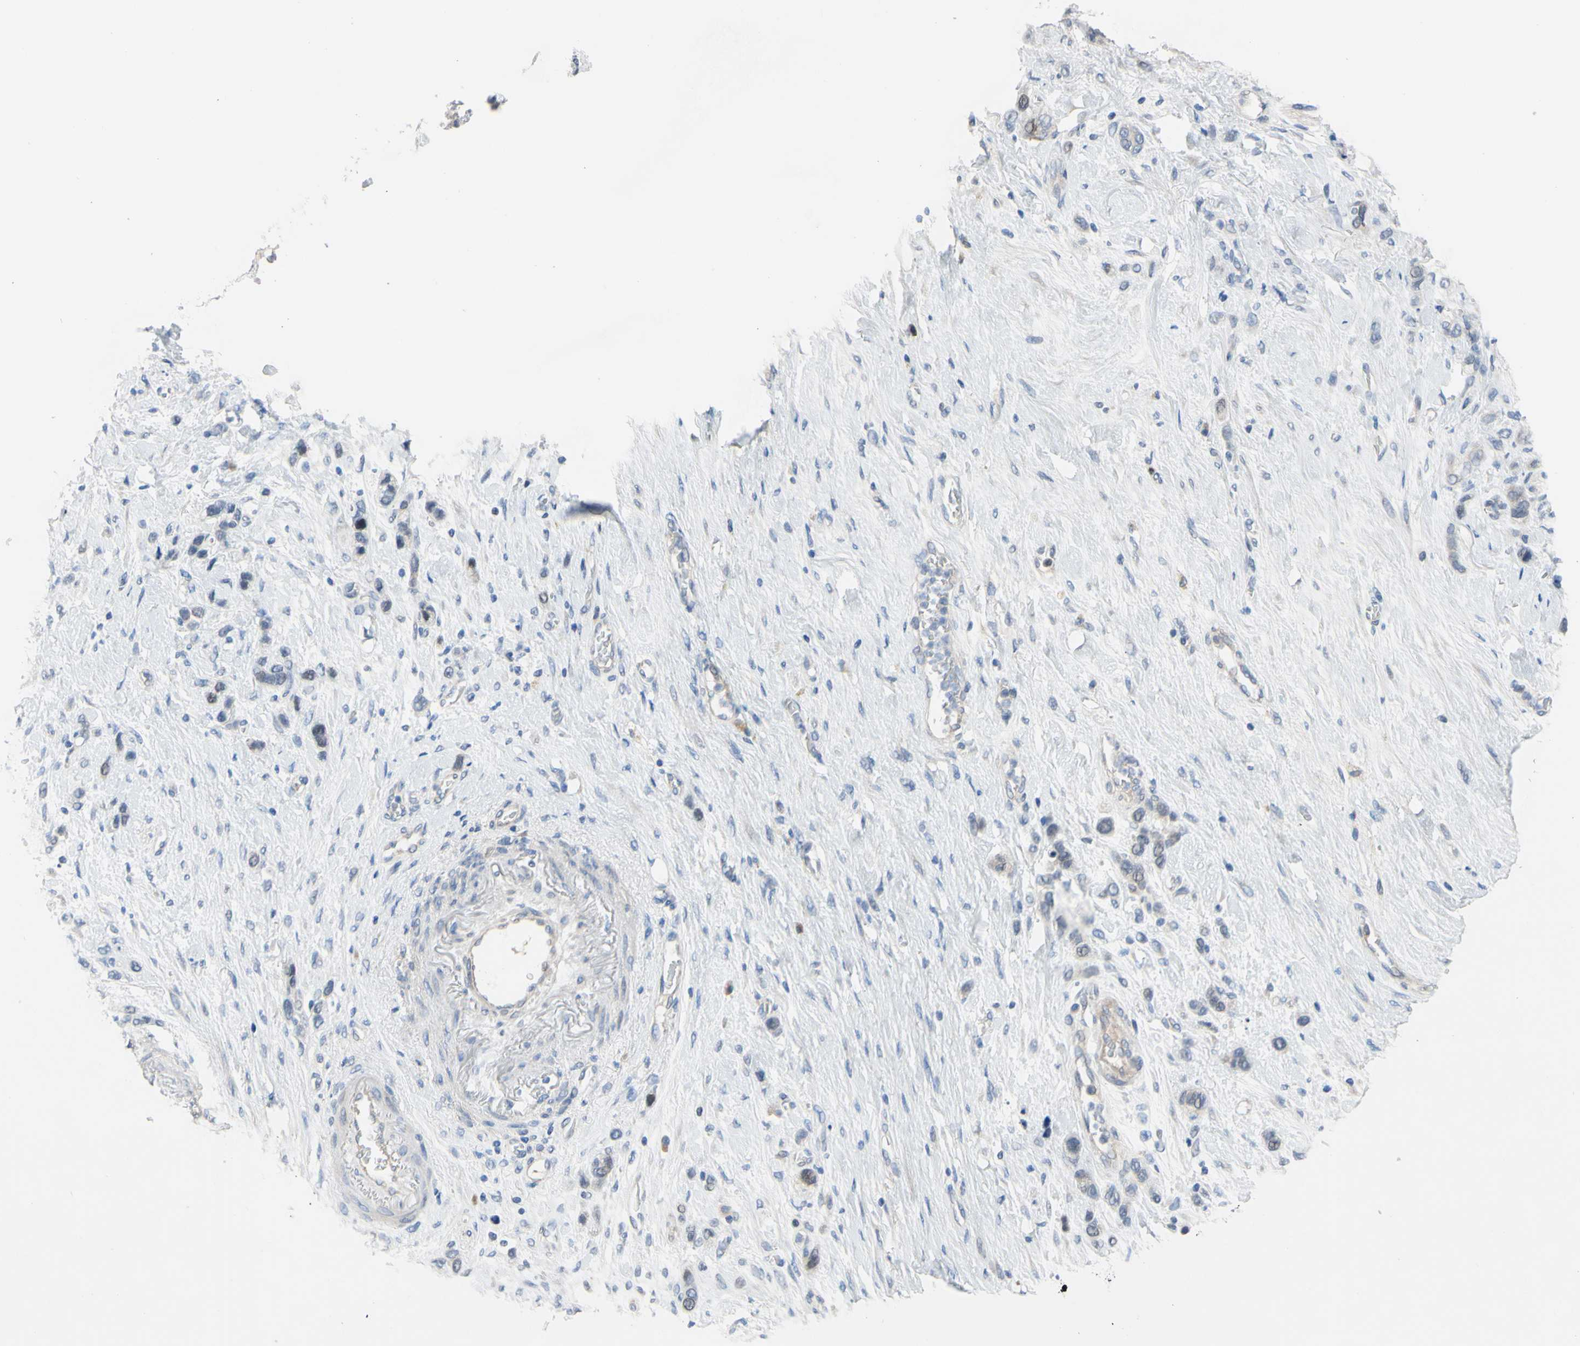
{"staining": {"intensity": "weak", "quantity": "<25%", "location": "nuclear"}, "tissue": "stomach cancer", "cell_type": "Tumor cells", "image_type": "cancer", "snomed": [{"axis": "morphology", "description": "Normal tissue, NOS"}, {"axis": "morphology", "description": "Adenocarcinoma, NOS"}, {"axis": "morphology", "description": "Adenocarcinoma, High grade"}, {"axis": "topography", "description": "Stomach, upper"}, {"axis": "topography", "description": "Stomach"}], "caption": "High-grade adenocarcinoma (stomach) stained for a protein using IHC exhibits no positivity tumor cells.", "gene": "LHX9", "patient": {"sex": "female", "age": 65}}